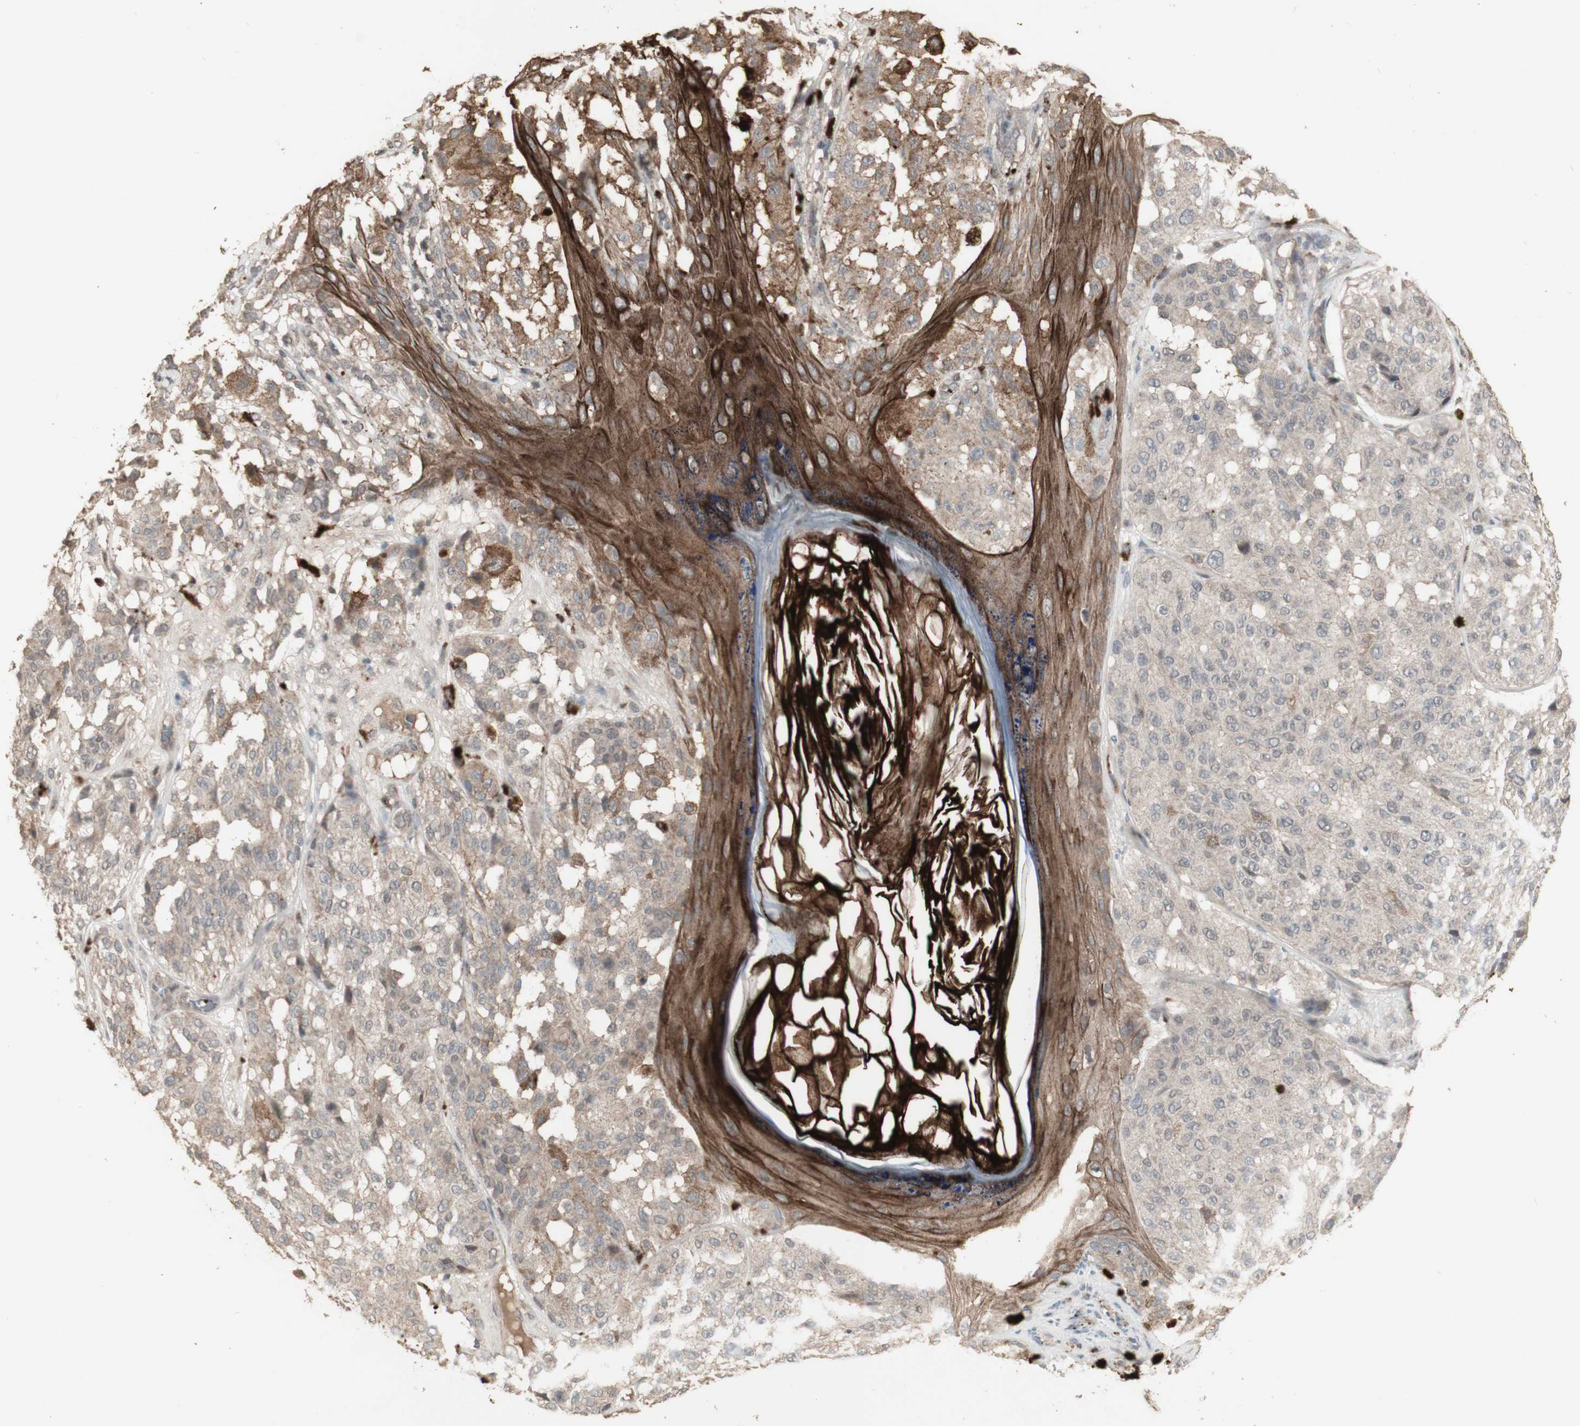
{"staining": {"intensity": "weak", "quantity": ">75%", "location": "cytoplasmic/membranous"}, "tissue": "melanoma", "cell_type": "Tumor cells", "image_type": "cancer", "snomed": [{"axis": "morphology", "description": "Malignant melanoma, NOS"}, {"axis": "topography", "description": "Skin"}], "caption": "Malignant melanoma was stained to show a protein in brown. There is low levels of weak cytoplasmic/membranous staining in about >75% of tumor cells.", "gene": "ALOX12", "patient": {"sex": "female", "age": 46}}